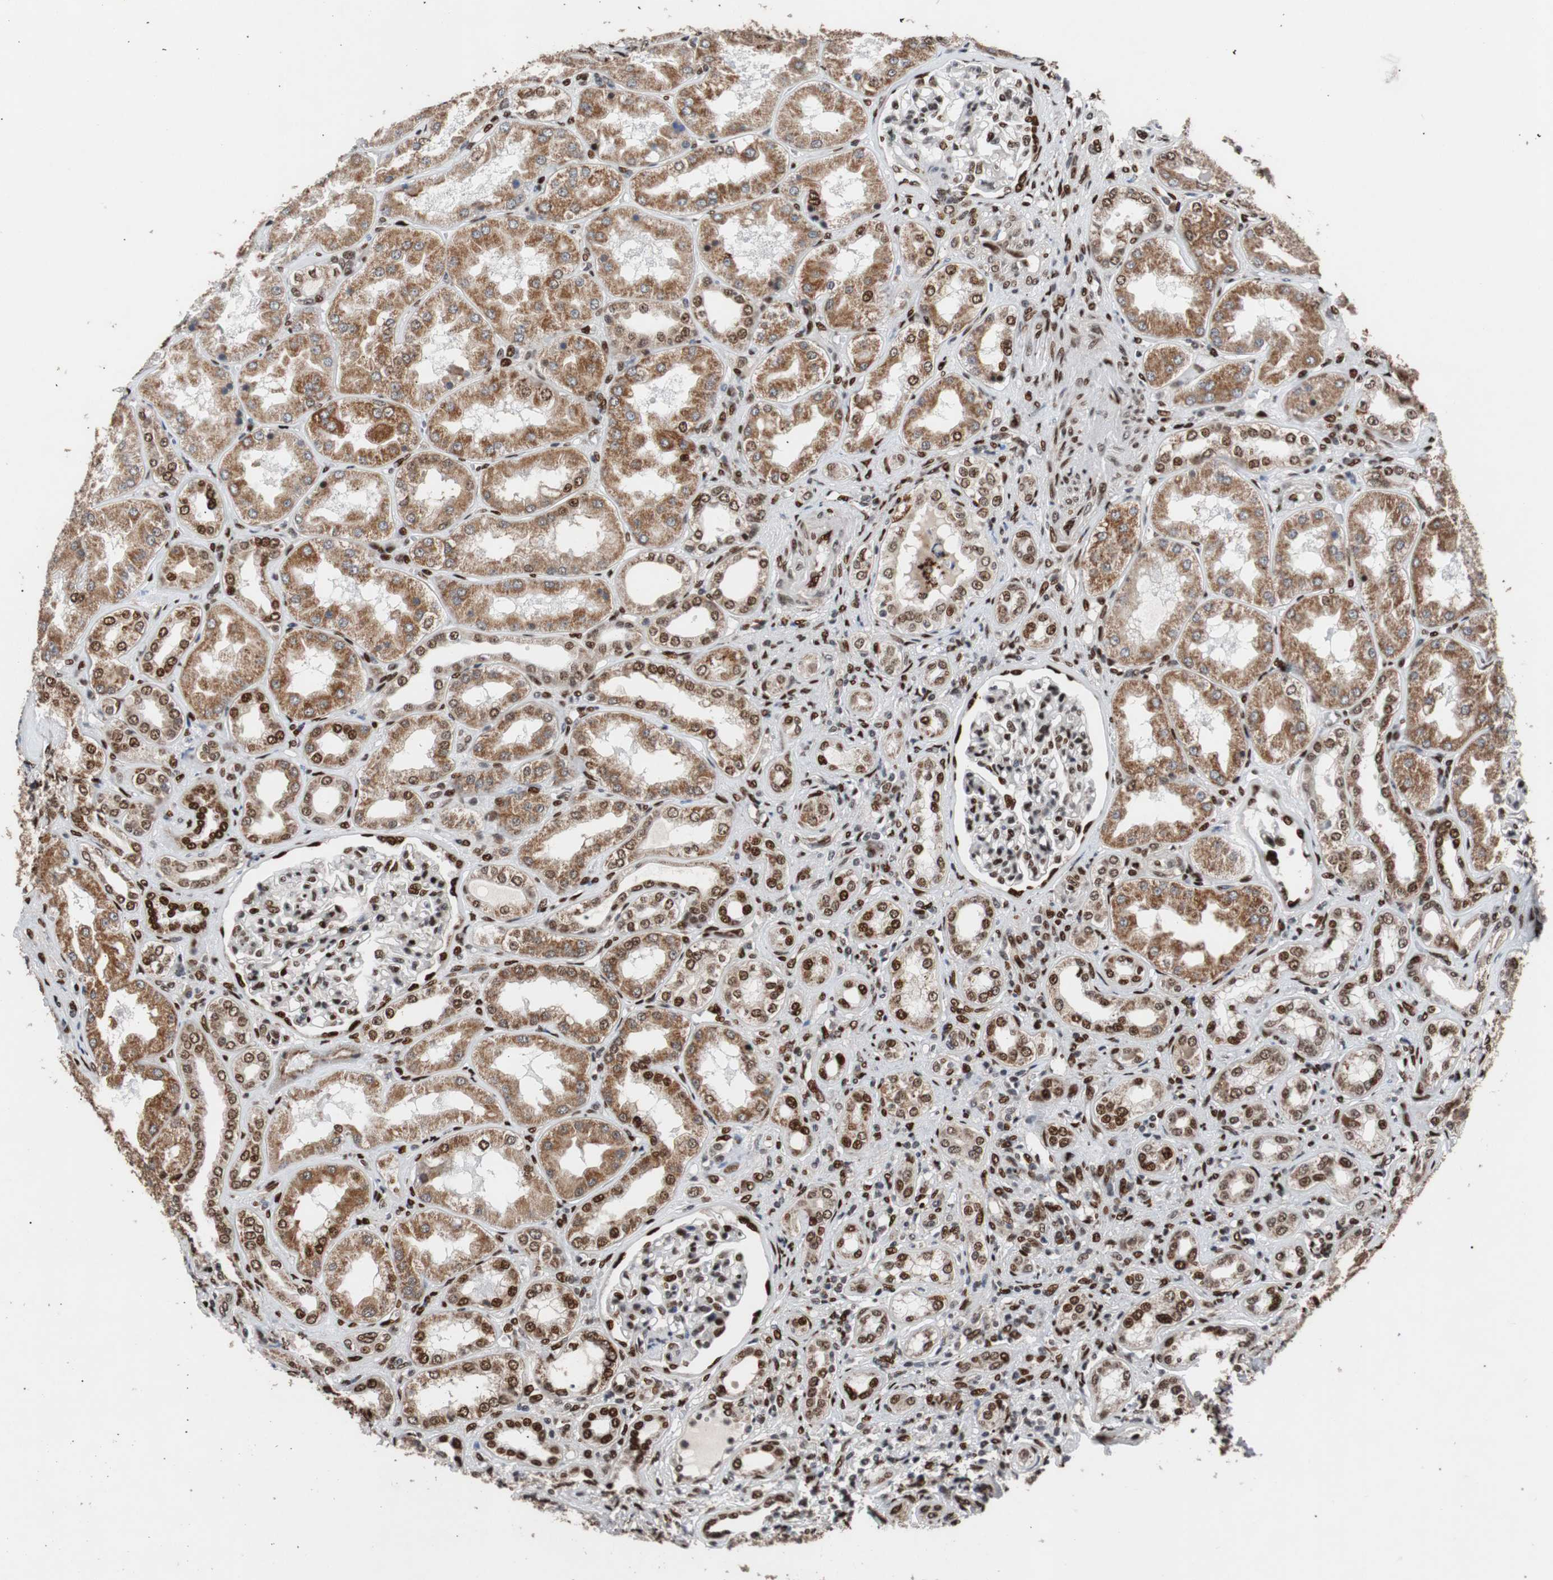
{"staining": {"intensity": "strong", "quantity": "25%-75%", "location": "nuclear"}, "tissue": "kidney", "cell_type": "Cells in glomeruli", "image_type": "normal", "snomed": [{"axis": "morphology", "description": "Normal tissue, NOS"}, {"axis": "topography", "description": "Kidney"}], "caption": "Immunohistochemistry (DAB (3,3'-diaminobenzidine)) staining of normal kidney demonstrates strong nuclear protein expression in approximately 25%-75% of cells in glomeruli.", "gene": "NBL1", "patient": {"sex": "female", "age": 56}}